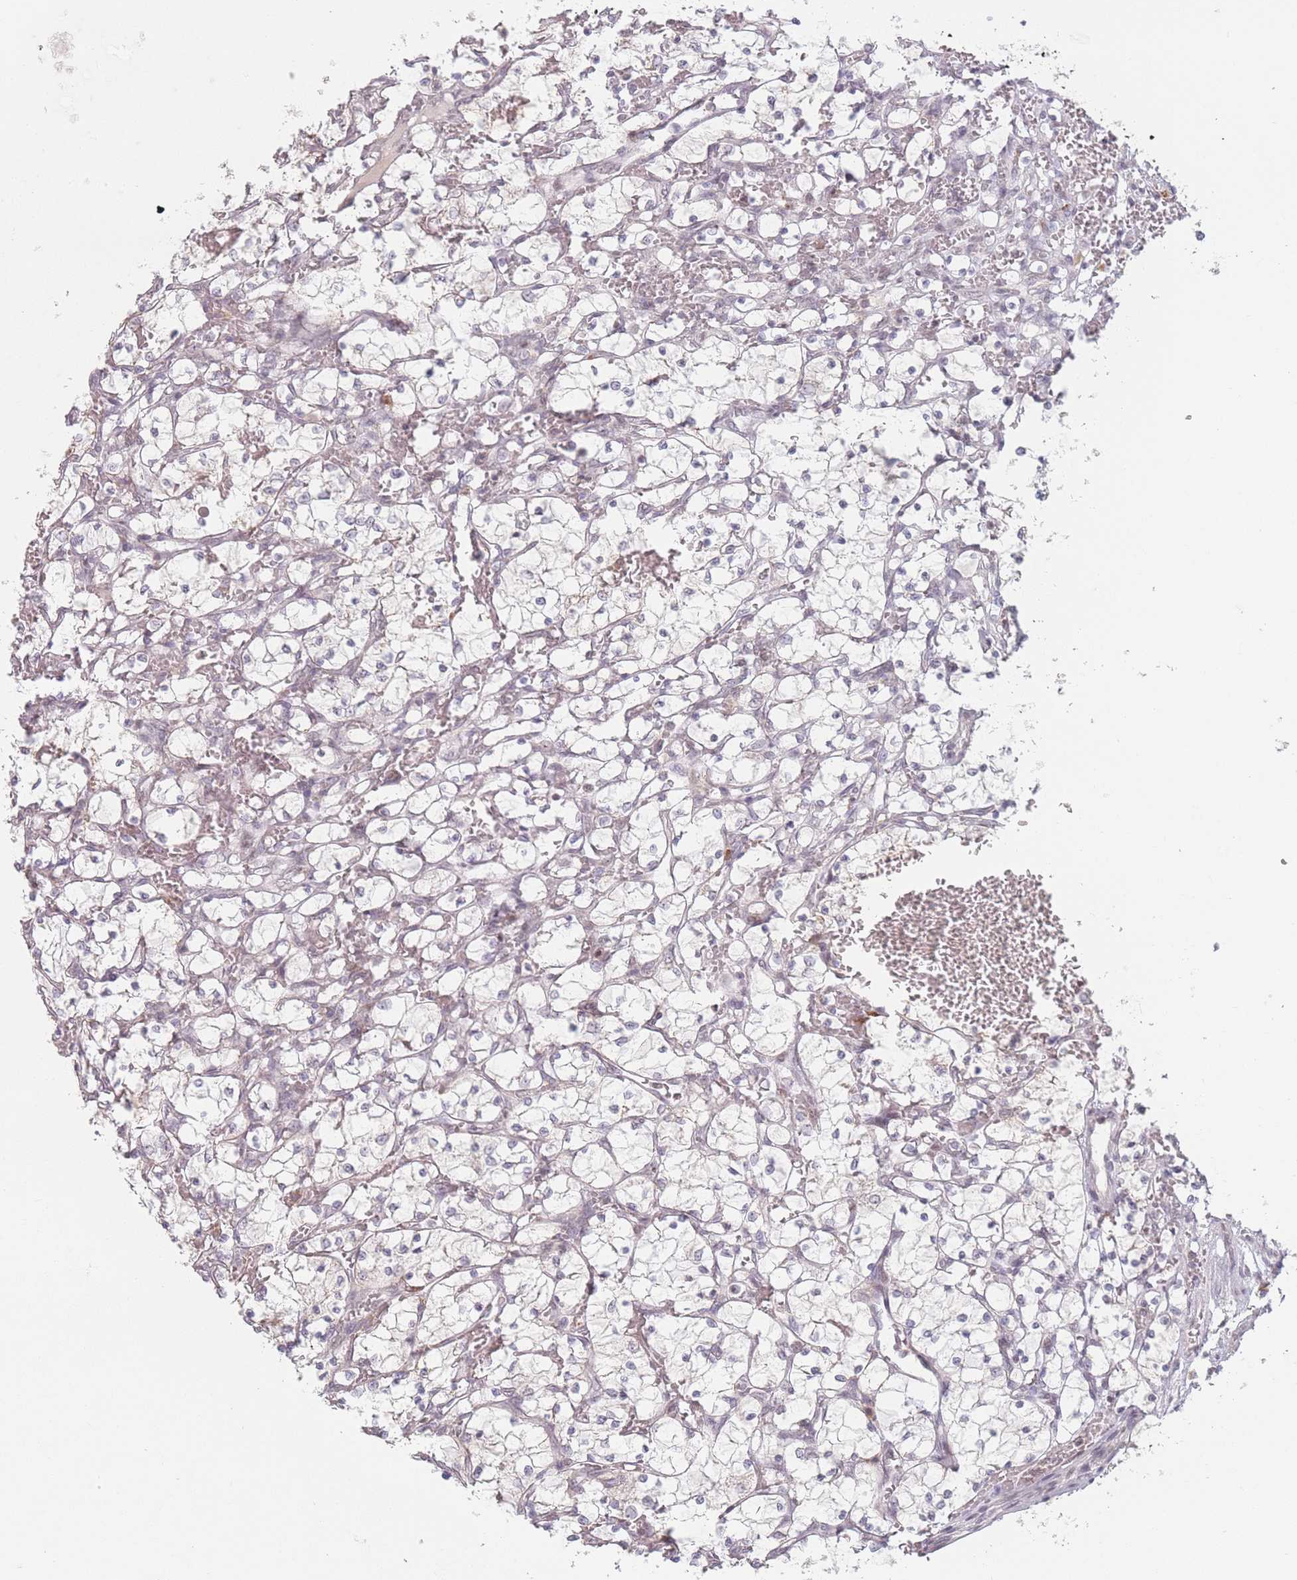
{"staining": {"intensity": "negative", "quantity": "none", "location": "none"}, "tissue": "renal cancer", "cell_type": "Tumor cells", "image_type": "cancer", "snomed": [{"axis": "morphology", "description": "Adenocarcinoma, NOS"}, {"axis": "topography", "description": "Kidney"}], "caption": "IHC image of human renal adenocarcinoma stained for a protein (brown), which exhibits no expression in tumor cells.", "gene": "OR10C1", "patient": {"sex": "female", "age": 69}}